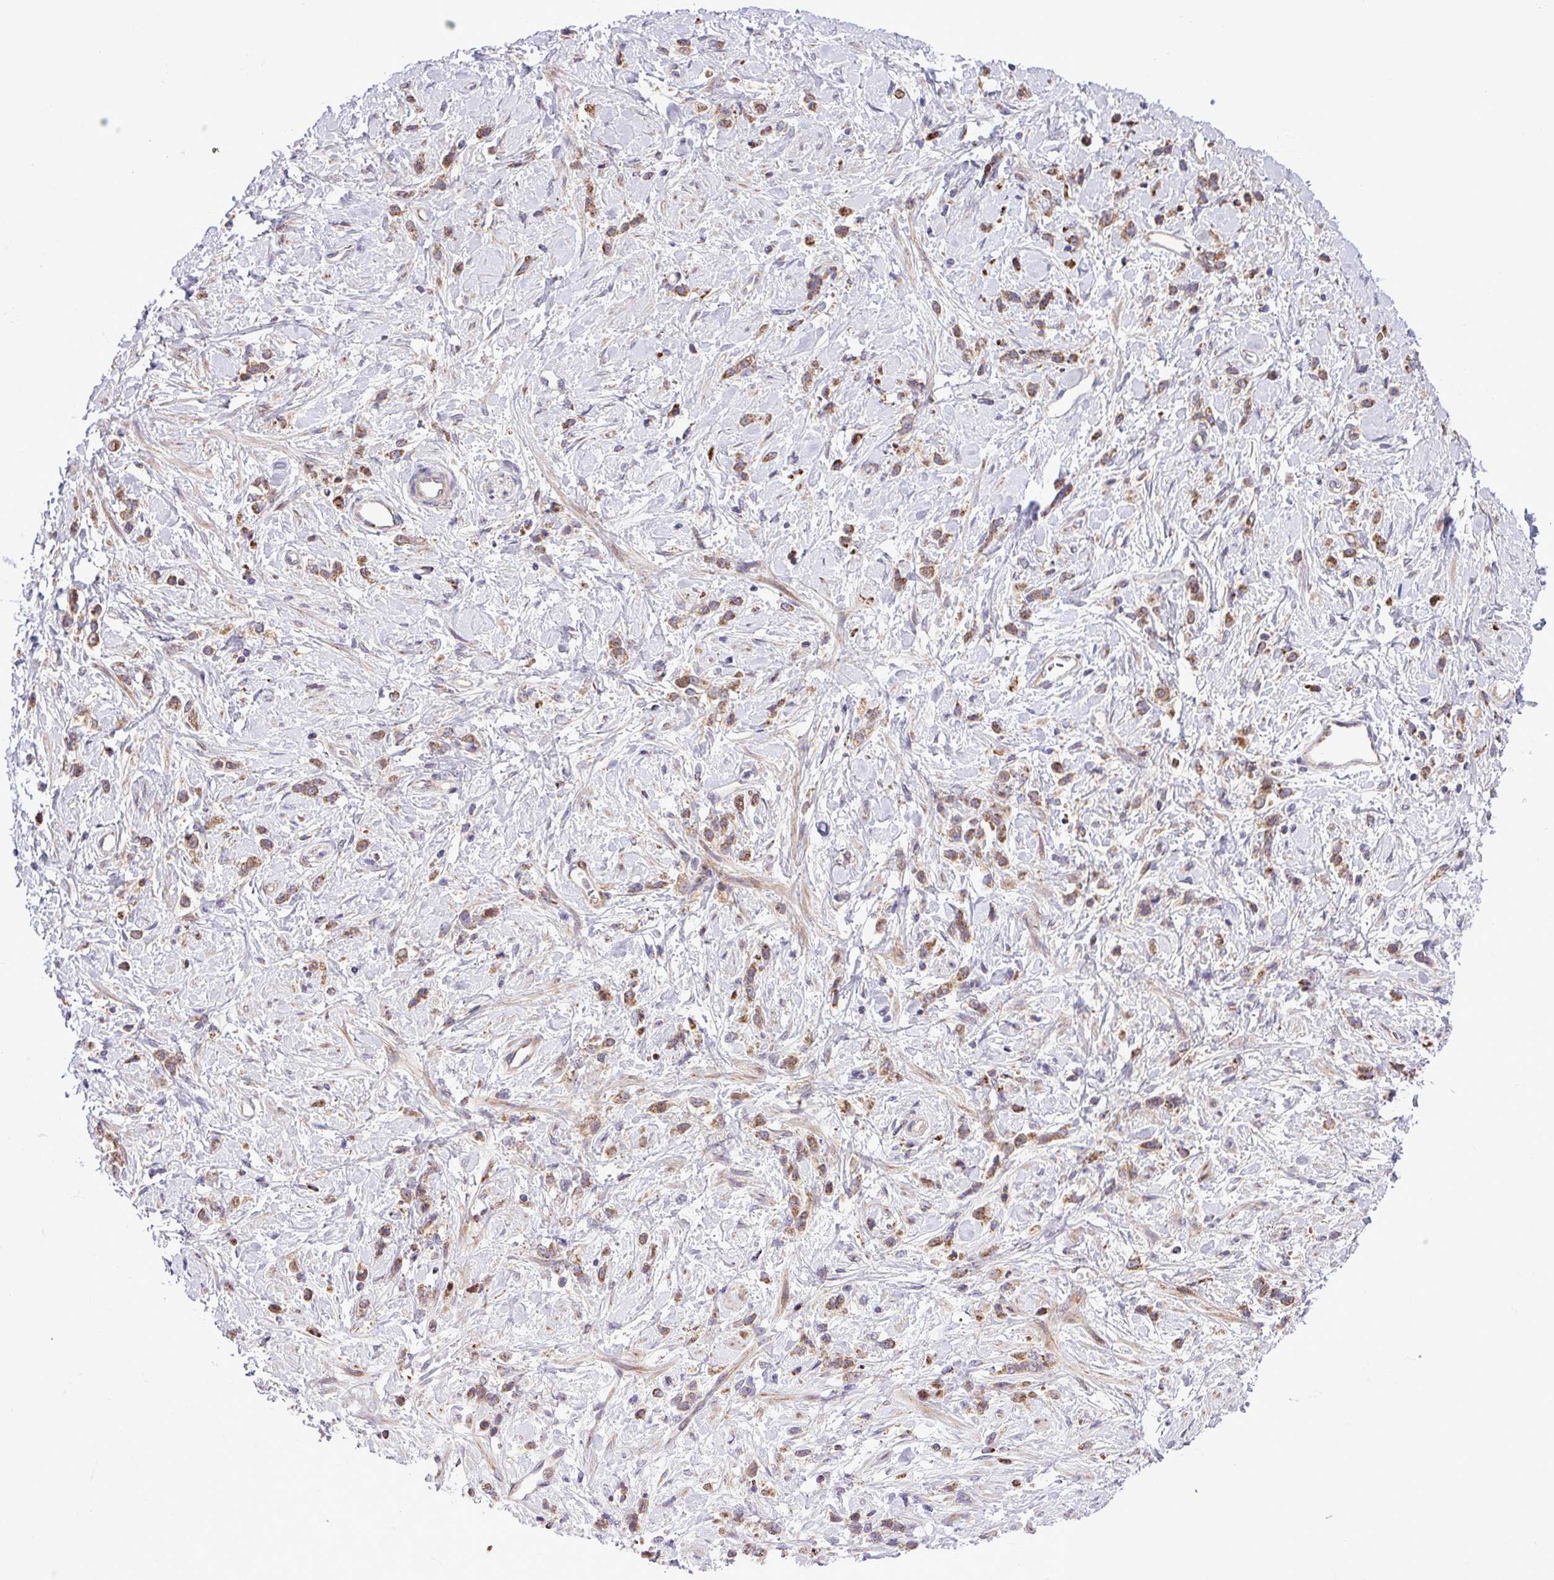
{"staining": {"intensity": "moderate", "quantity": ">75%", "location": "cytoplasmic/membranous"}, "tissue": "stomach cancer", "cell_type": "Tumor cells", "image_type": "cancer", "snomed": [{"axis": "morphology", "description": "Adenocarcinoma, NOS"}, {"axis": "topography", "description": "Stomach"}], "caption": "Immunohistochemistry histopathology image of human stomach adenocarcinoma stained for a protein (brown), which reveals medium levels of moderate cytoplasmic/membranous expression in approximately >75% of tumor cells.", "gene": "B3GNT9", "patient": {"sex": "female", "age": 60}}